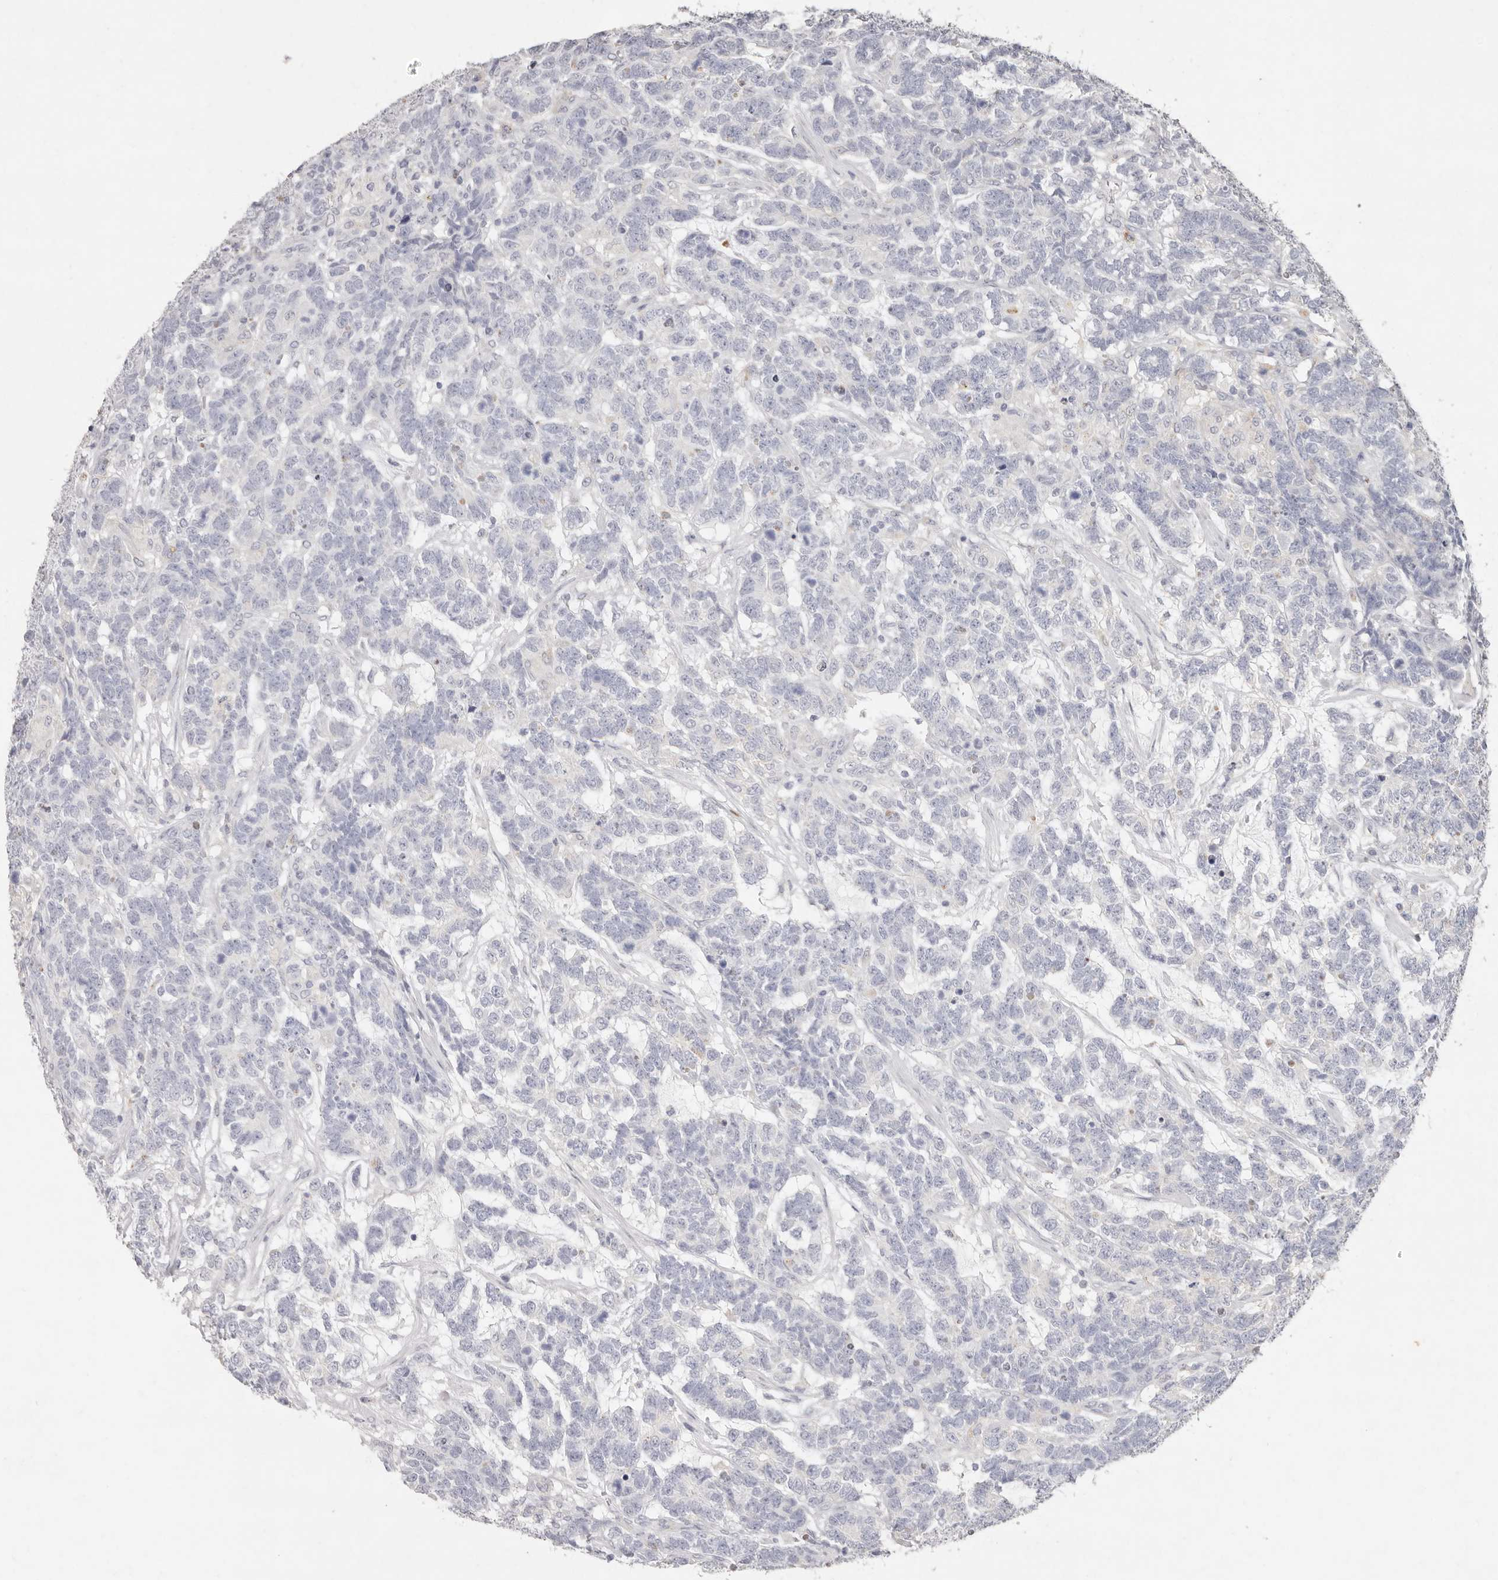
{"staining": {"intensity": "negative", "quantity": "none", "location": "none"}, "tissue": "testis cancer", "cell_type": "Tumor cells", "image_type": "cancer", "snomed": [{"axis": "morphology", "description": "Carcinoma, Embryonal, NOS"}, {"axis": "topography", "description": "Testis"}], "caption": "Embryonal carcinoma (testis) was stained to show a protein in brown. There is no significant staining in tumor cells.", "gene": "FAM185A", "patient": {"sex": "male", "age": 26}}